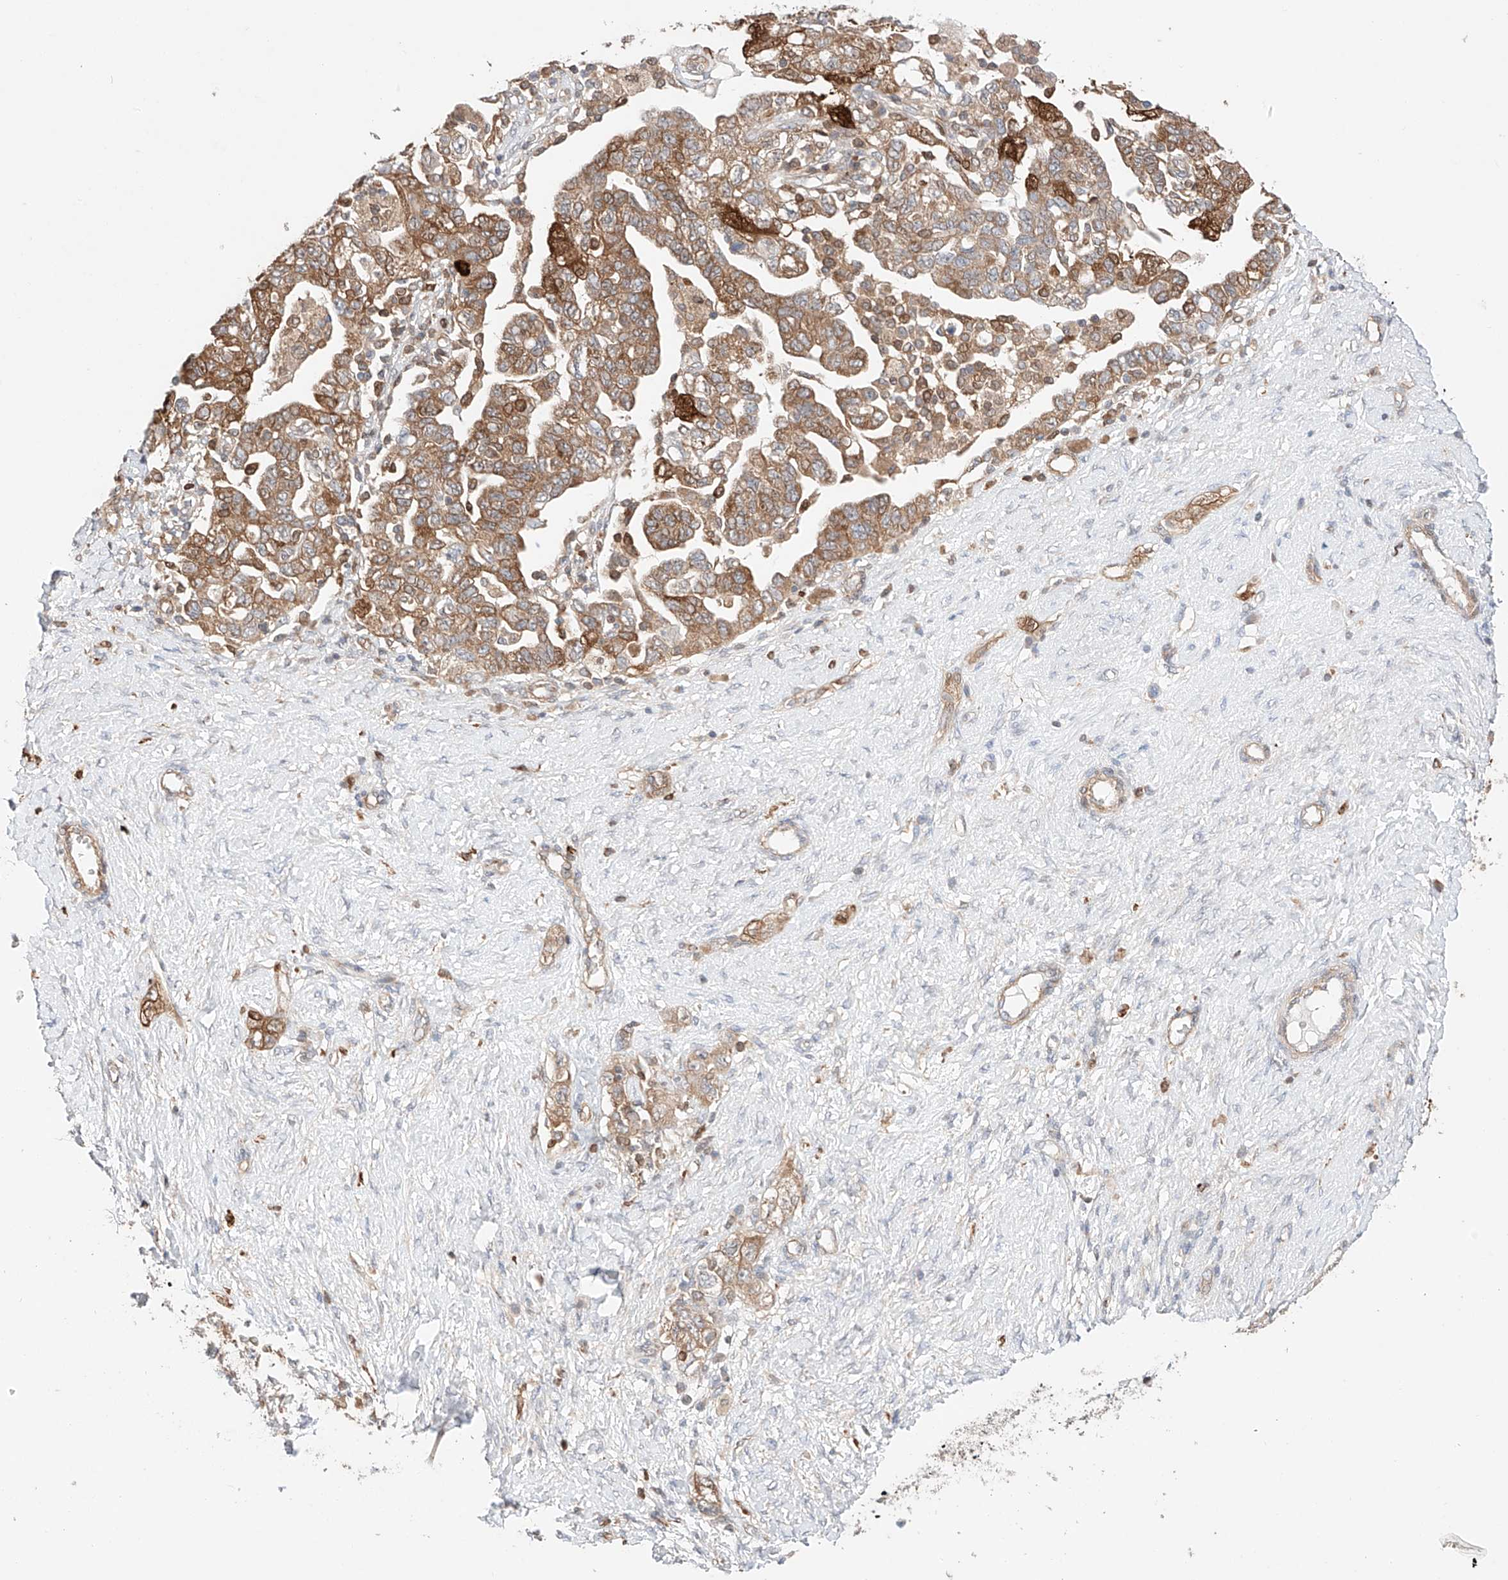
{"staining": {"intensity": "moderate", "quantity": ">75%", "location": "cytoplasmic/membranous"}, "tissue": "ovarian cancer", "cell_type": "Tumor cells", "image_type": "cancer", "snomed": [{"axis": "morphology", "description": "Carcinoma, NOS"}, {"axis": "morphology", "description": "Cystadenocarcinoma, serous, NOS"}, {"axis": "topography", "description": "Ovary"}], "caption": "This photomicrograph displays ovarian cancer (carcinoma) stained with immunohistochemistry to label a protein in brown. The cytoplasmic/membranous of tumor cells show moderate positivity for the protein. Nuclei are counter-stained blue.", "gene": "IGSF22", "patient": {"sex": "female", "age": 69}}